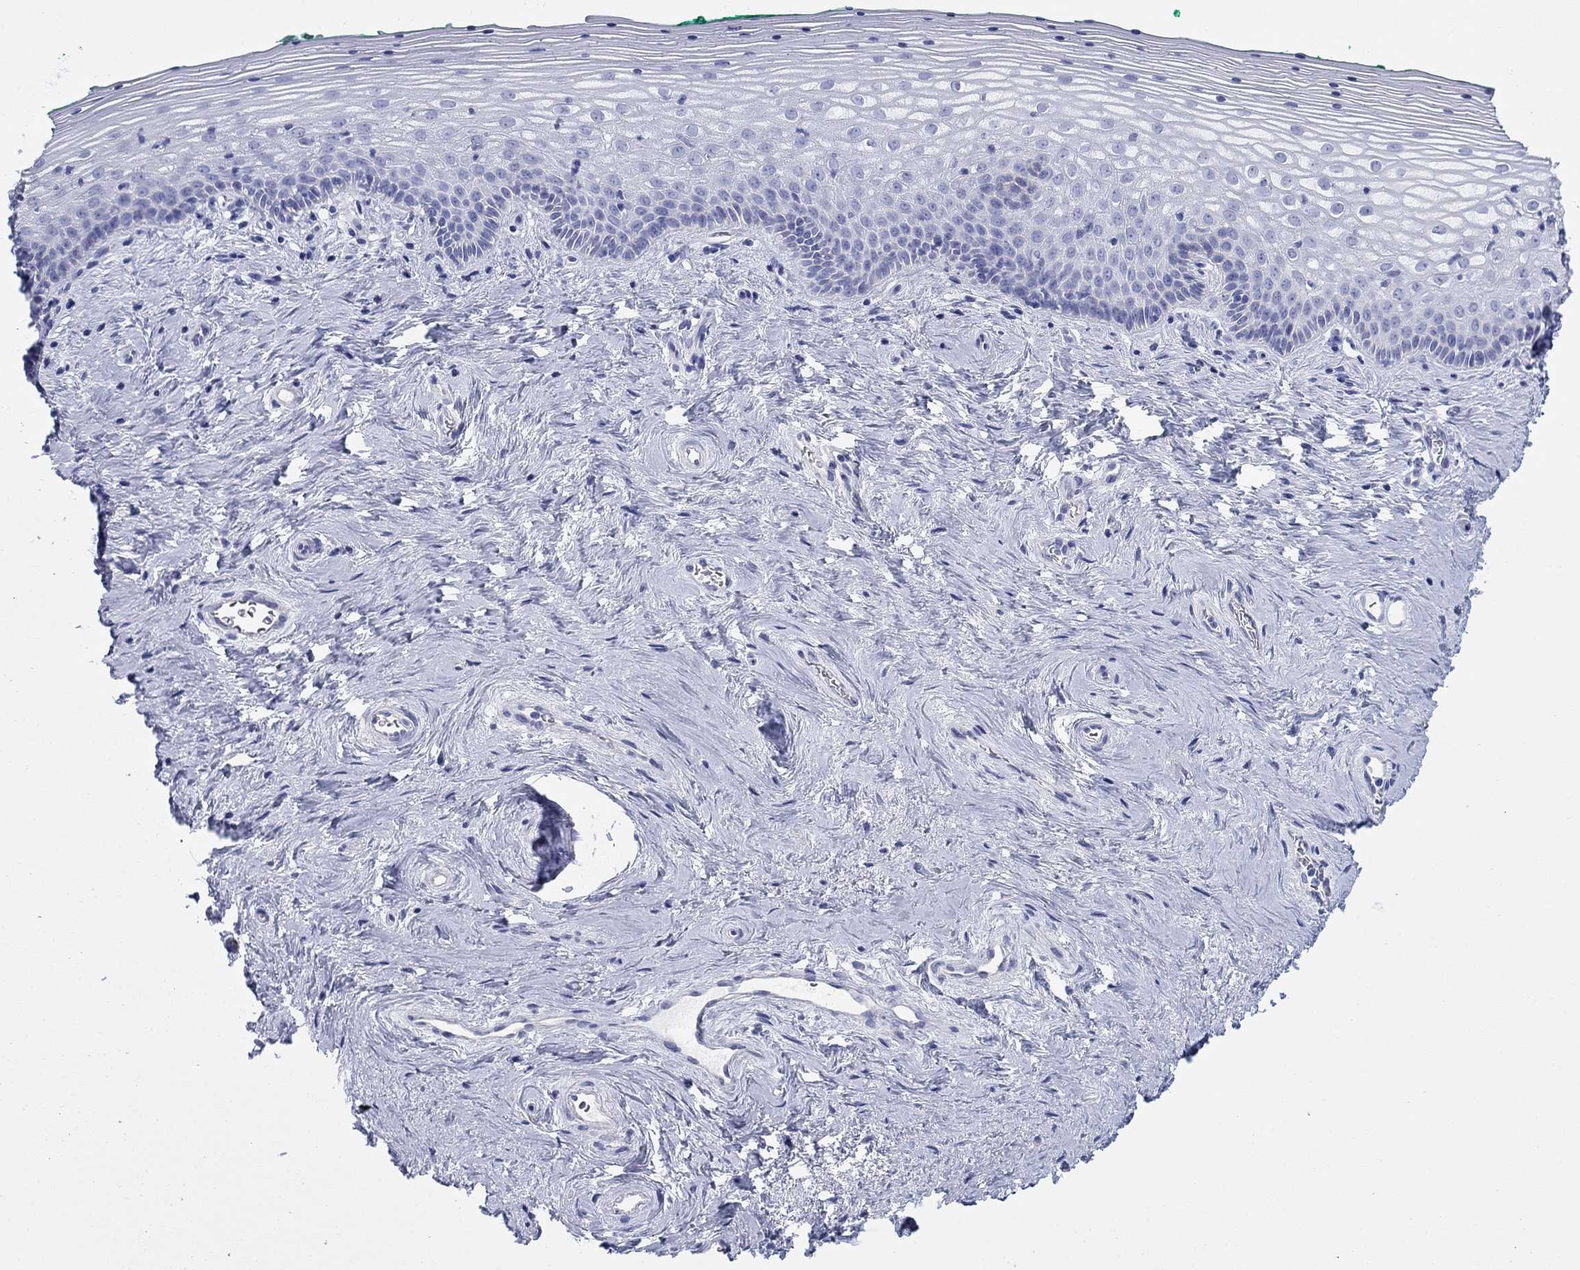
{"staining": {"intensity": "negative", "quantity": "none", "location": "none"}, "tissue": "vagina", "cell_type": "Squamous epithelial cells", "image_type": "normal", "snomed": [{"axis": "morphology", "description": "Normal tissue, NOS"}, {"axis": "topography", "description": "Vagina"}], "caption": "This histopathology image is of unremarkable vagina stained with immunohistochemistry (IHC) to label a protein in brown with the nuclei are counter-stained blue. There is no expression in squamous epithelial cells. (Brightfield microscopy of DAB (3,3'-diaminobenzidine) immunohistochemistry (IHC) at high magnification).", "gene": "ATP1B1", "patient": {"sex": "female", "age": 45}}